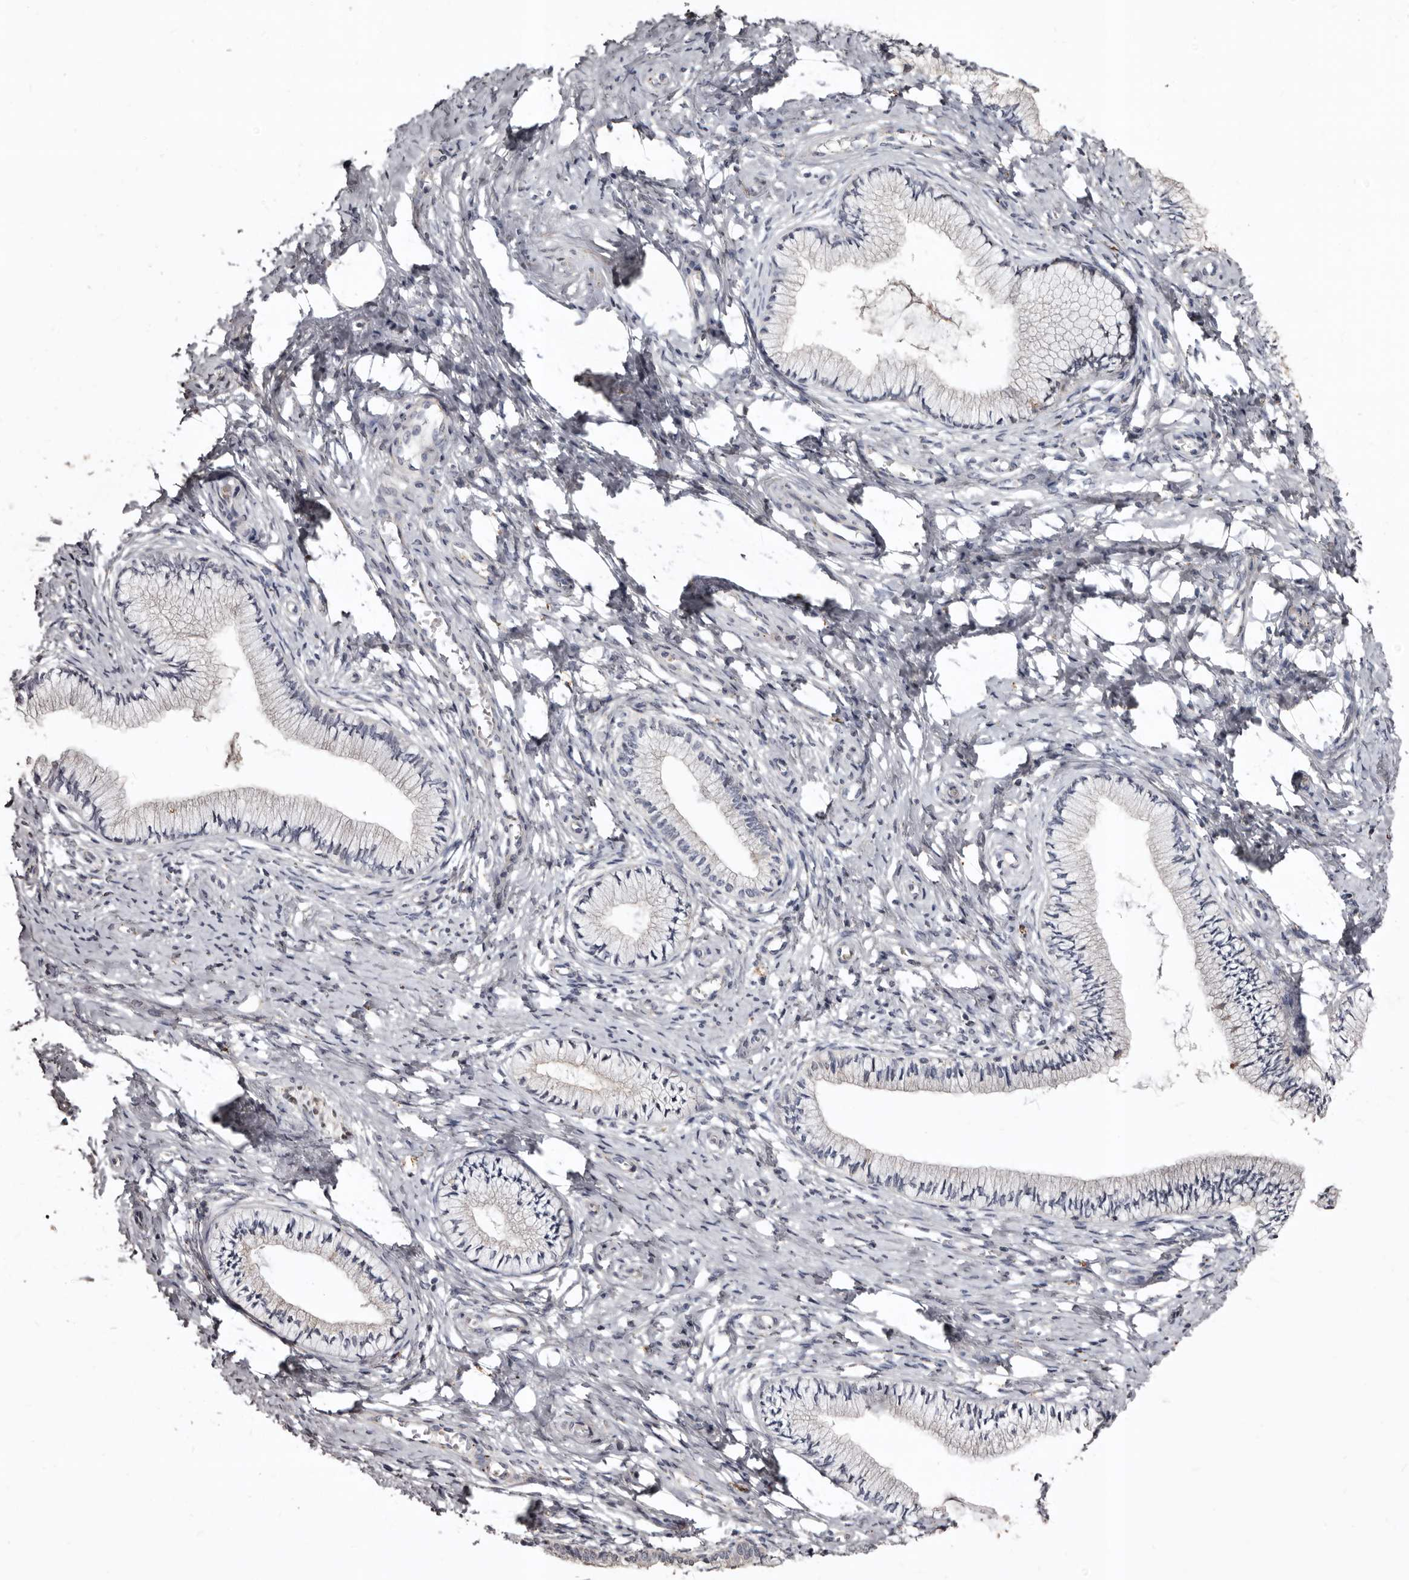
{"staining": {"intensity": "negative", "quantity": "none", "location": "none"}, "tissue": "cervix", "cell_type": "Glandular cells", "image_type": "normal", "snomed": [{"axis": "morphology", "description": "Normal tissue, NOS"}, {"axis": "topography", "description": "Cervix"}], "caption": "Immunohistochemical staining of benign human cervix displays no significant positivity in glandular cells.", "gene": "SLC10A4", "patient": {"sex": "female", "age": 36}}